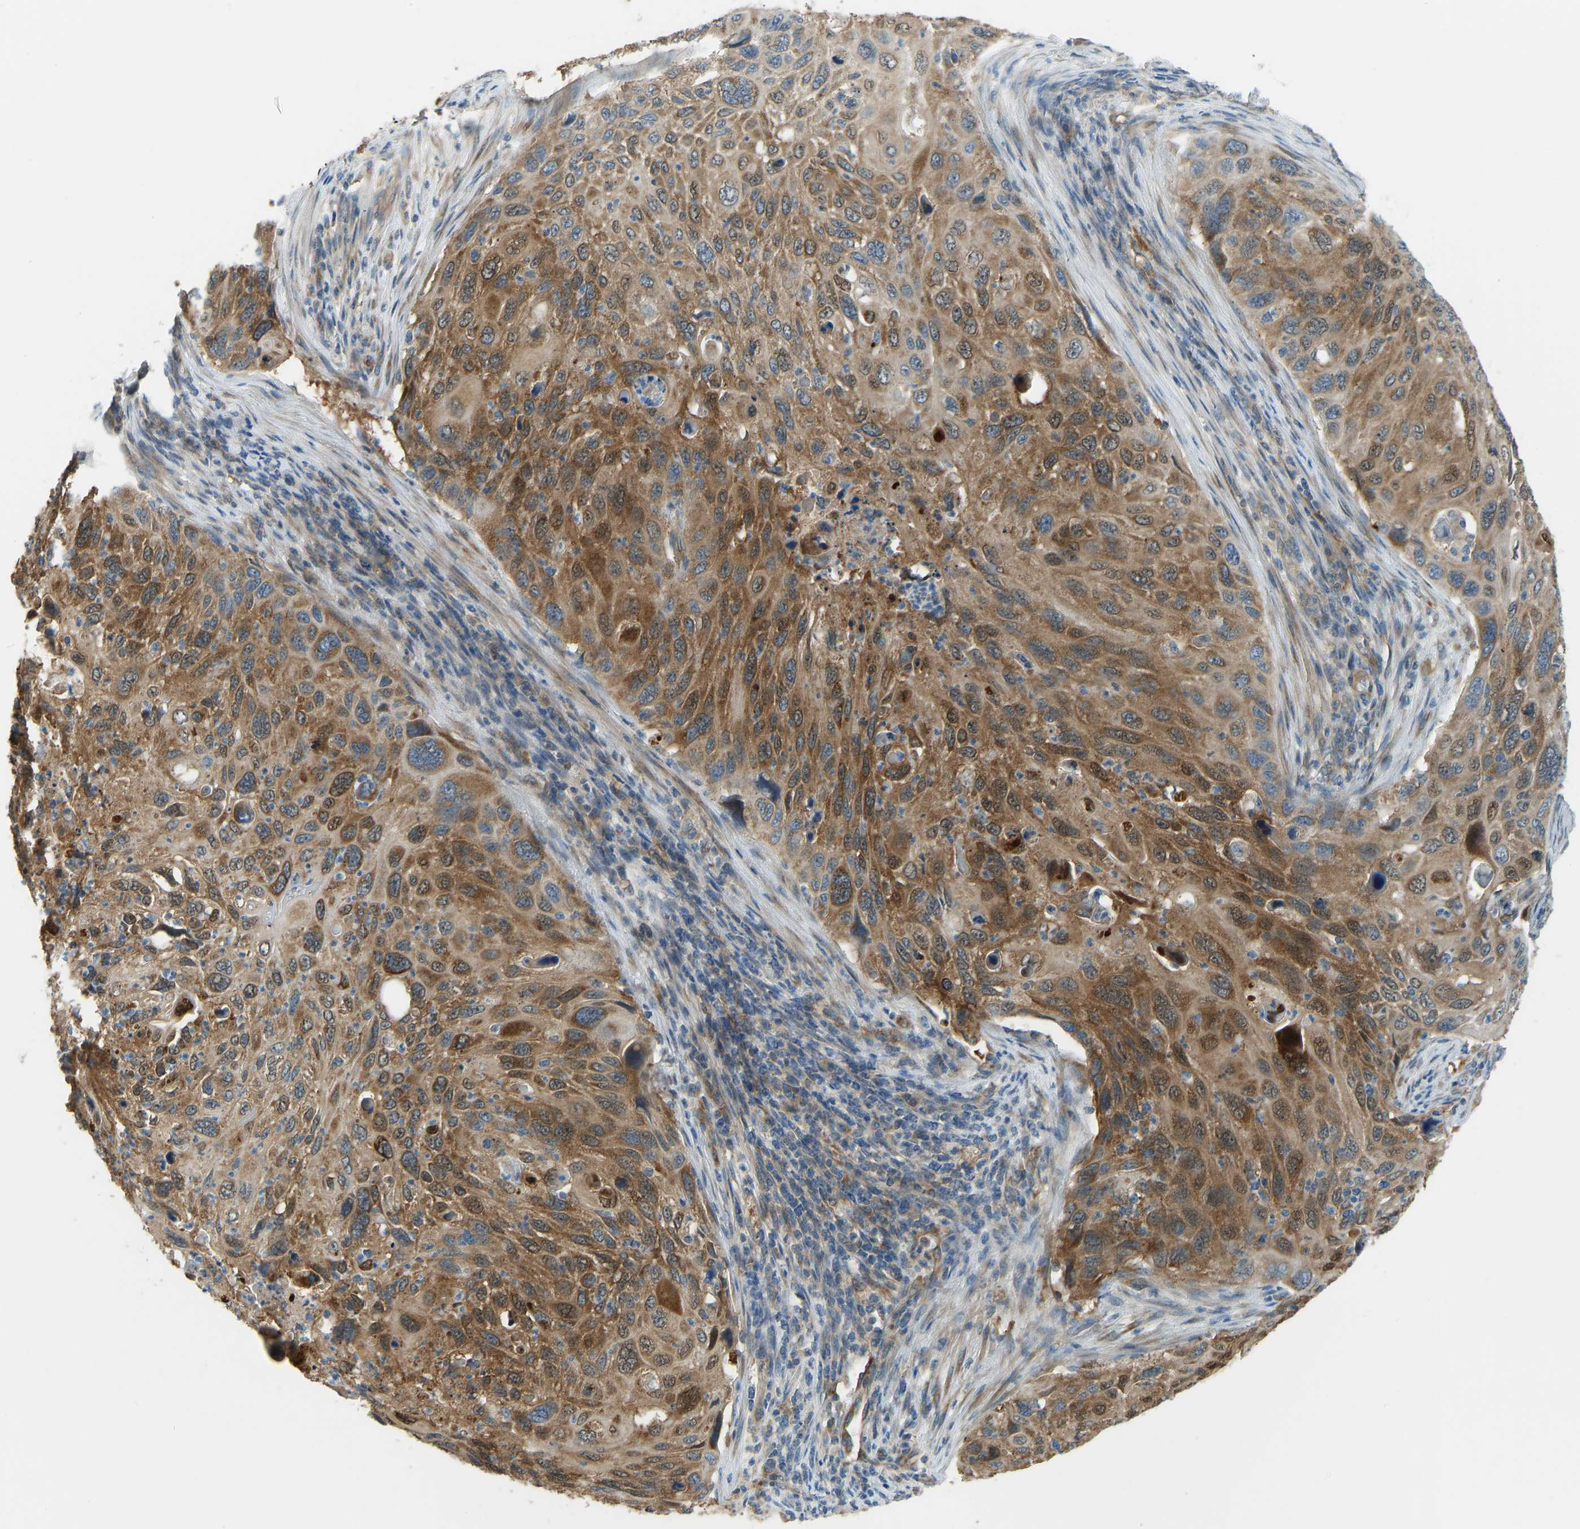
{"staining": {"intensity": "moderate", "quantity": ">75%", "location": "cytoplasmic/membranous,nuclear"}, "tissue": "cervical cancer", "cell_type": "Tumor cells", "image_type": "cancer", "snomed": [{"axis": "morphology", "description": "Squamous cell carcinoma, NOS"}, {"axis": "topography", "description": "Cervix"}], "caption": "An immunohistochemistry (IHC) photomicrograph of tumor tissue is shown. Protein staining in brown highlights moderate cytoplasmic/membranous and nuclear positivity in squamous cell carcinoma (cervical) within tumor cells. (DAB IHC, brown staining for protein, blue staining for nuclei).", "gene": "STAU2", "patient": {"sex": "female", "age": 70}}